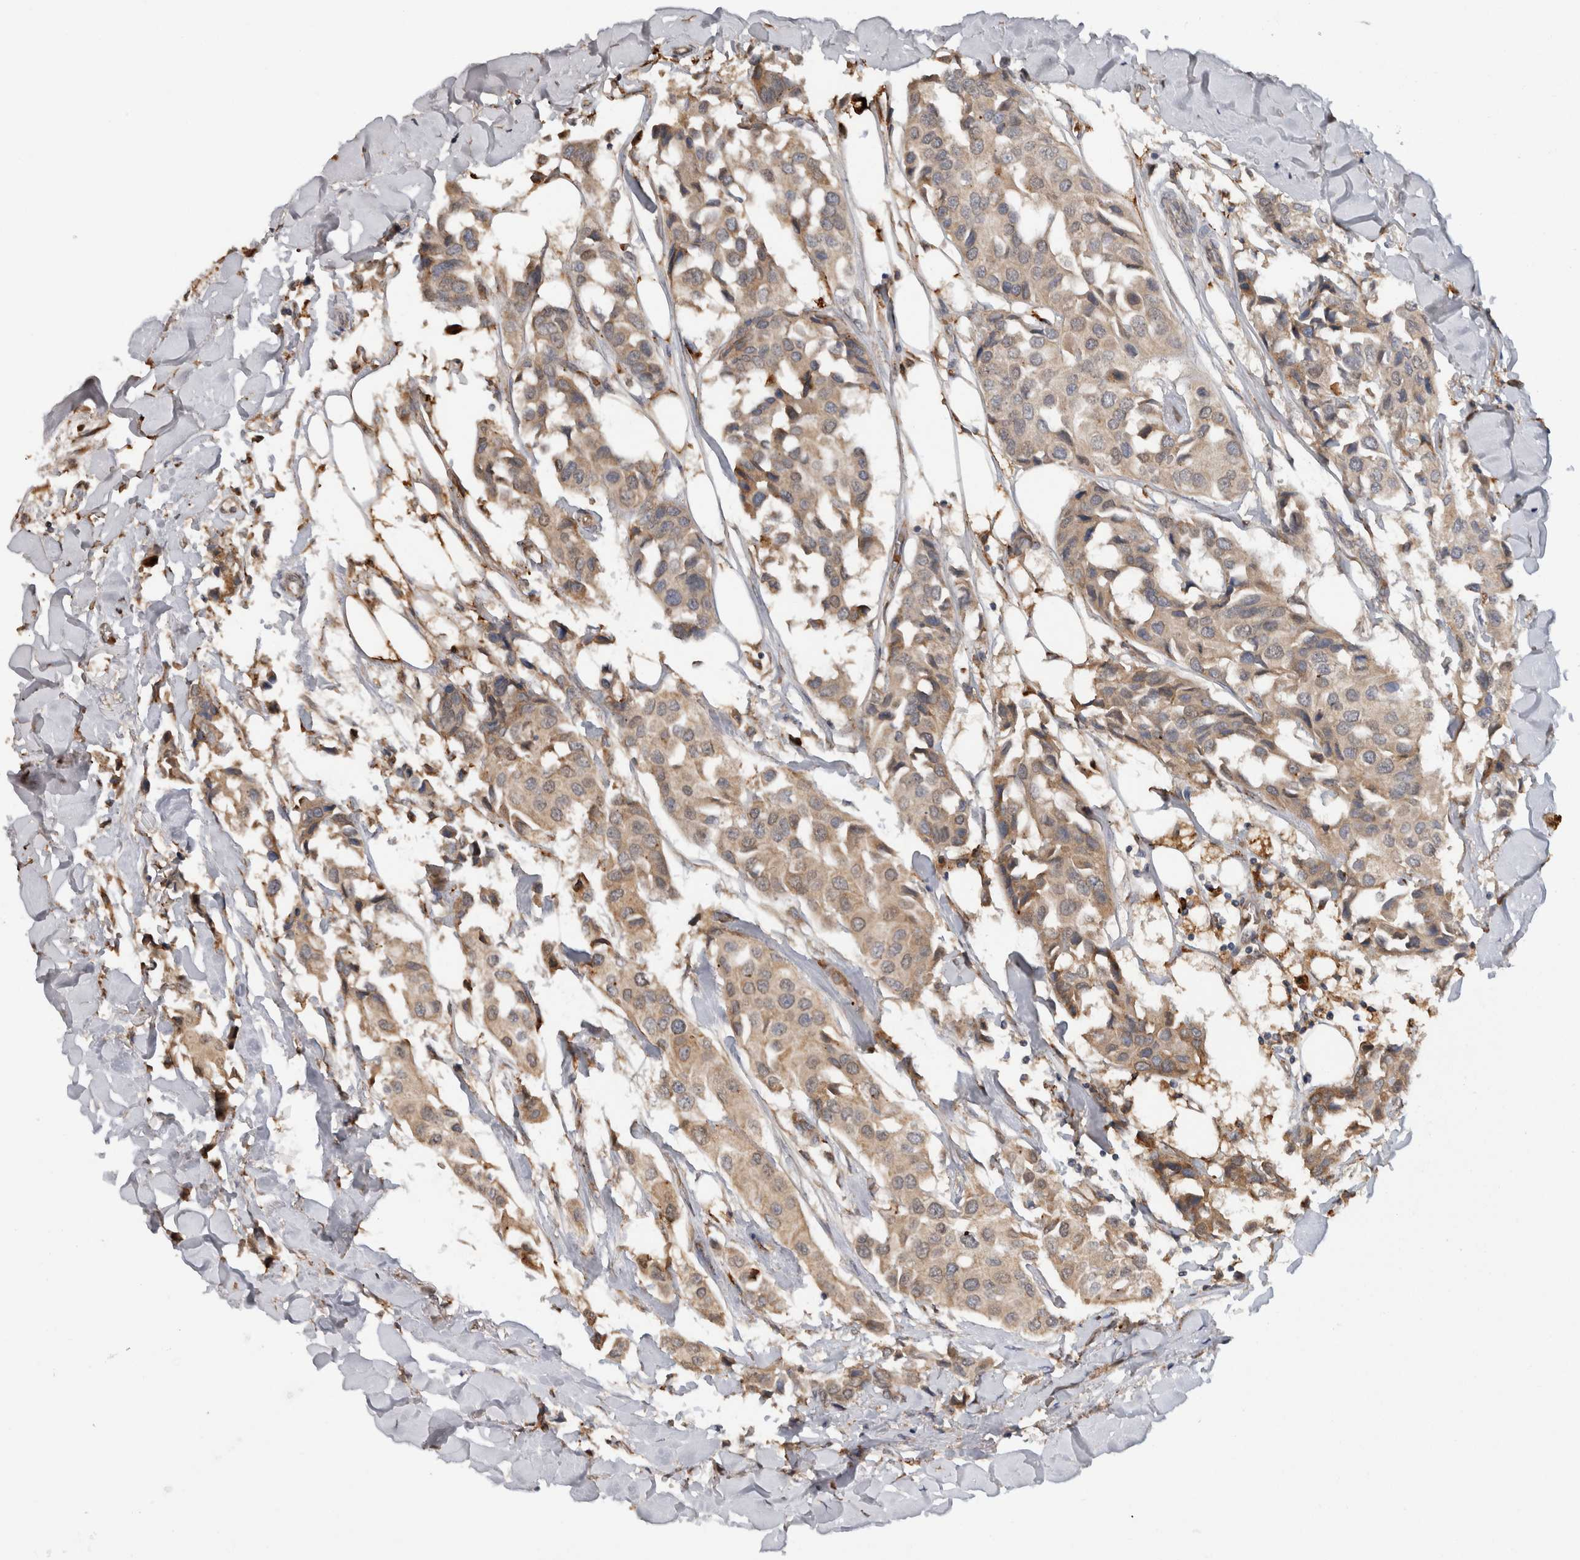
{"staining": {"intensity": "moderate", "quantity": ">75%", "location": "cytoplasmic/membranous"}, "tissue": "breast cancer", "cell_type": "Tumor cells", "image_type": "cancer", "snomed": [{"axis": "morphology", "description": "Duct carcinoma"}, {"axis": "topography", "description": "Breast"}], "caption": "Breast cancer was stained to show a protein in brown. There is medium levels of moderate cytoplasmic/membranous positivity in about >75% of tumor cells.", "gene": "ADGRL3", "patient": {"sex": "female", "age": 80}}